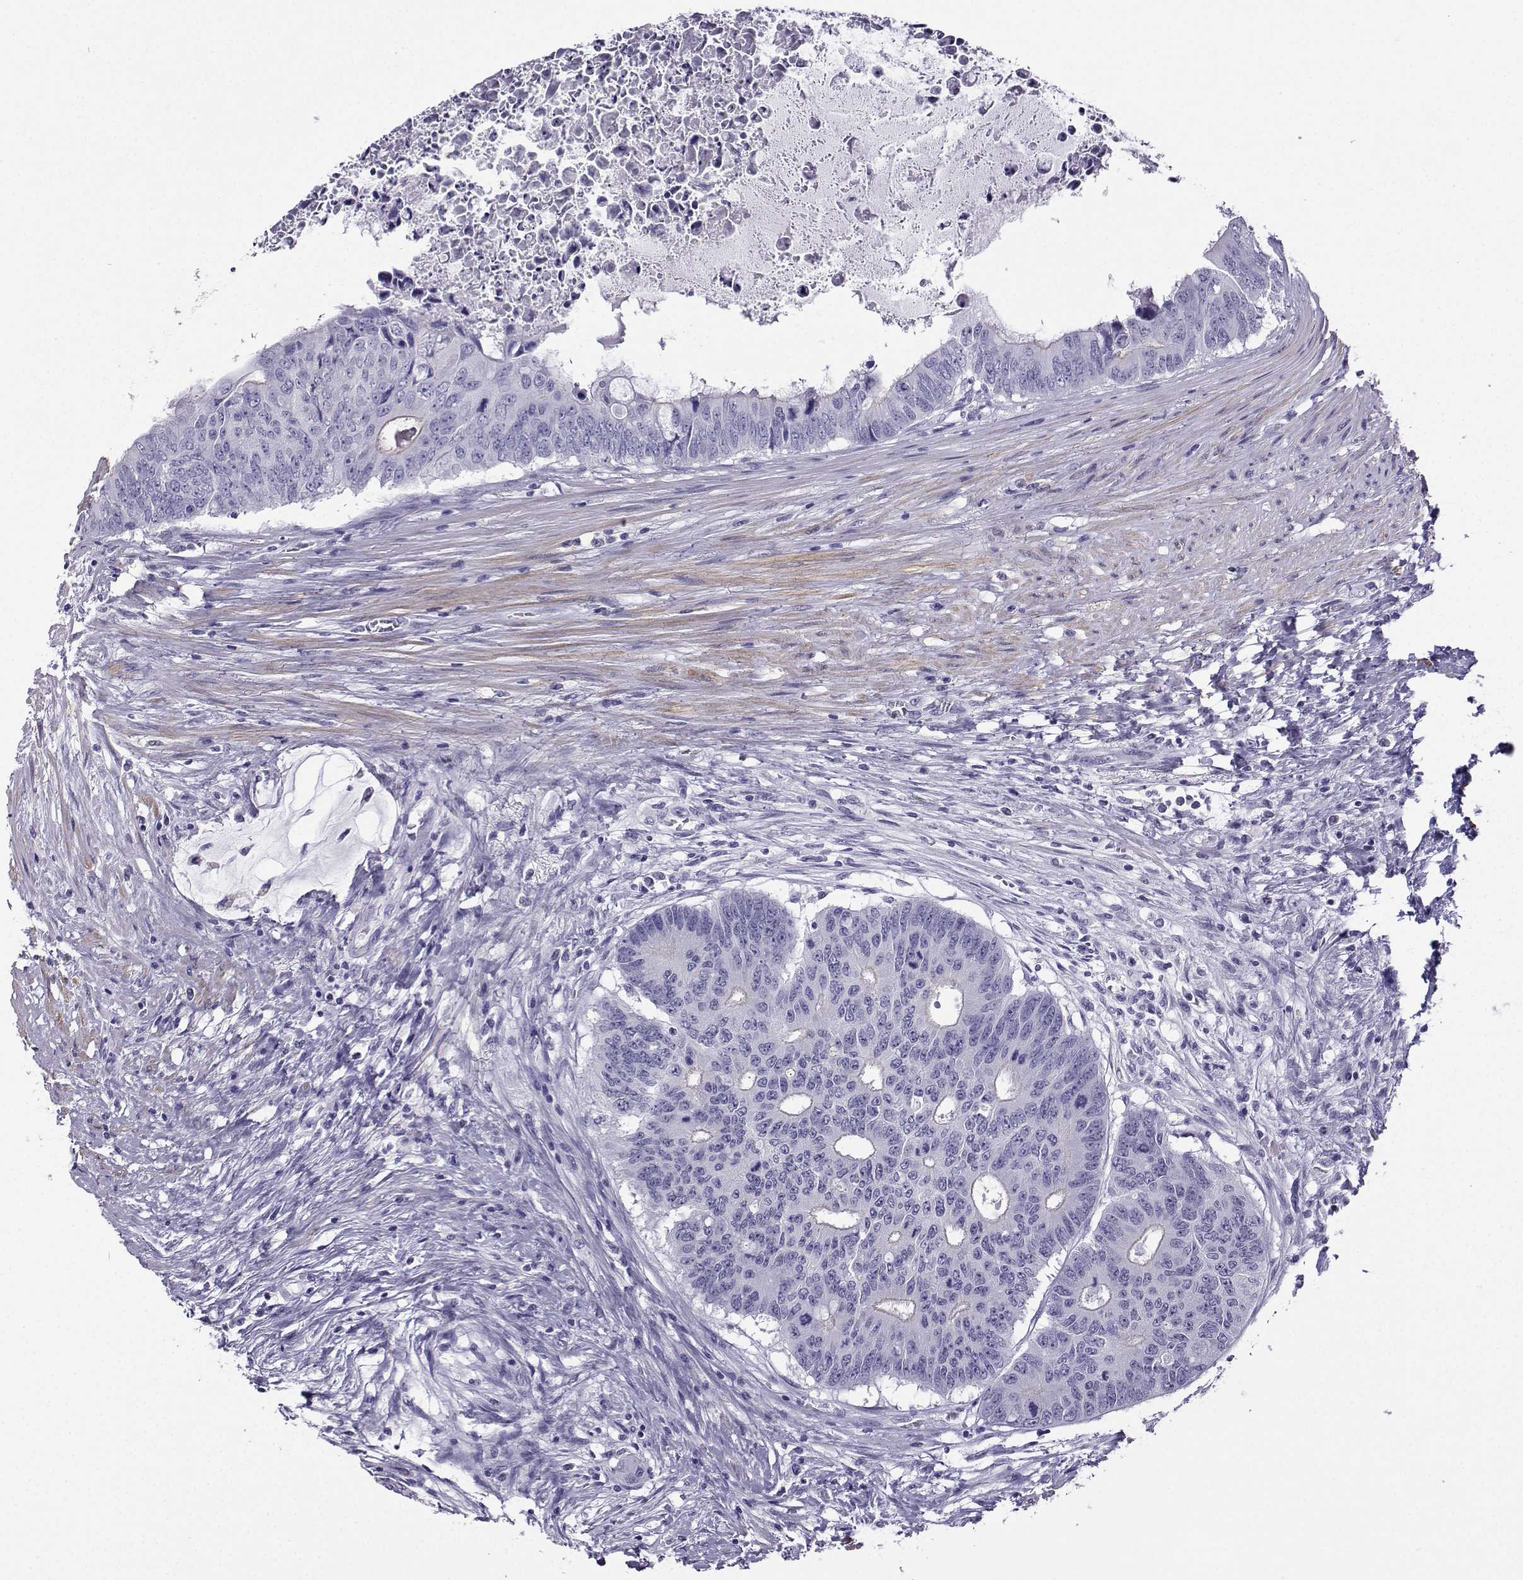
{"staining": {"intensity": "negative", "quantity": "none", "location": "none"}, "tissue": "colorectal cancer", "cell_type": "Tumor cells", "image_type": "cancer", "snomed": [{"axis": "morphology", "description": "Adenocarcinoma, NOS"}, {"axis": "topography", "description": "Rectum"}], "caption": "Colorectal adenocarcinoma was stained to show a protein in brown. There is no significant staining in tumor cells.", "gene": "KIF17", "patient": {"sex": "male", "age": 59}}